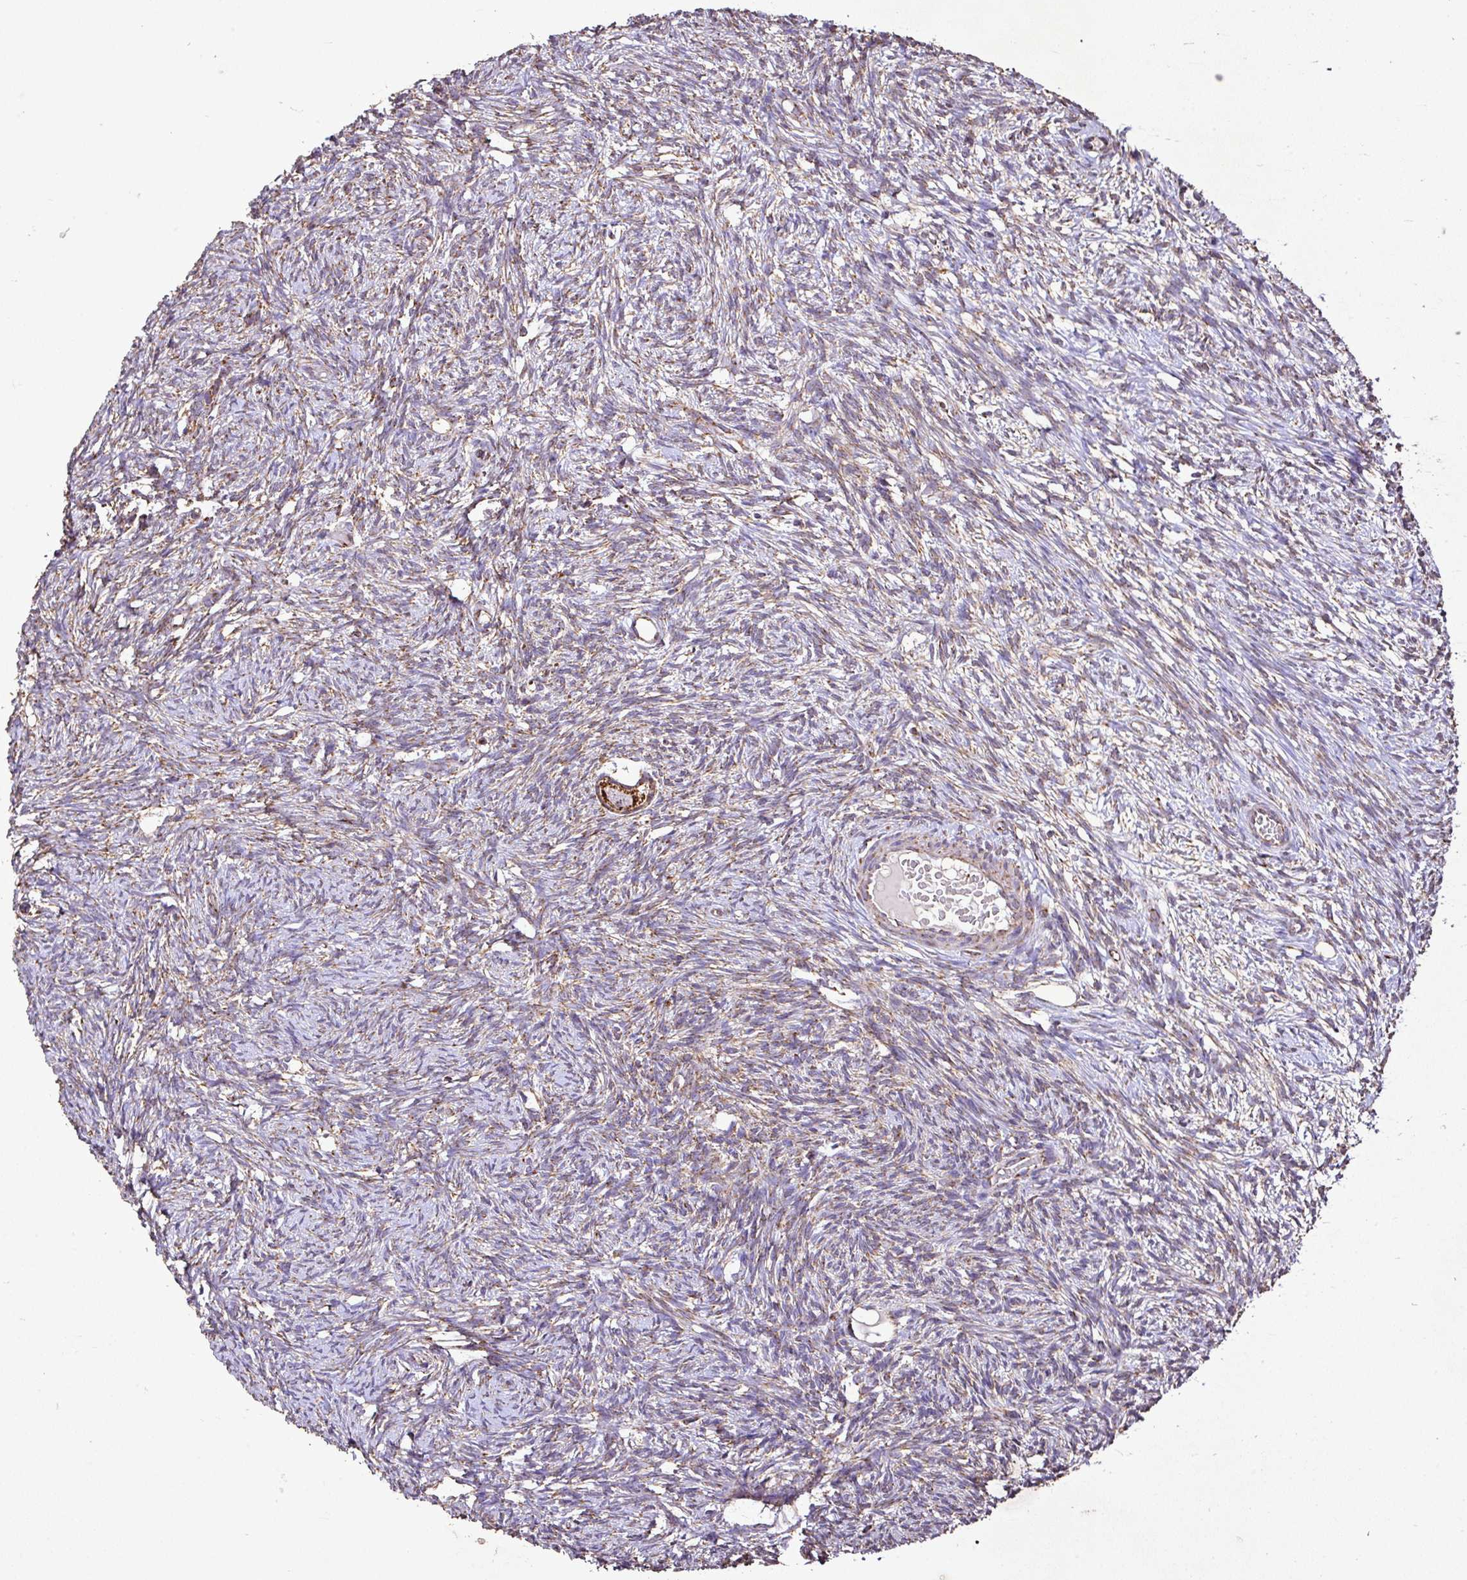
{"staining": {"intensity": "strong", "quantity": ">75%", "location": "cytoplasmic/membranous"}, "tissue": "ovary", "cell_type": "Follicle cells", "image_type": "normal", "snomed": [{"axis": "morphology", "description": "Normal tissue, NOS"}, {"axis": "topography", "description": "Ovary"}], "caption": "Ovary stained with a brown dye demonstrates strong cytoplasmic/membranous positive positivity in about >75% of follicle cells.", "gene": "AGK", "patient": {"sex": "female", "age": 33}}